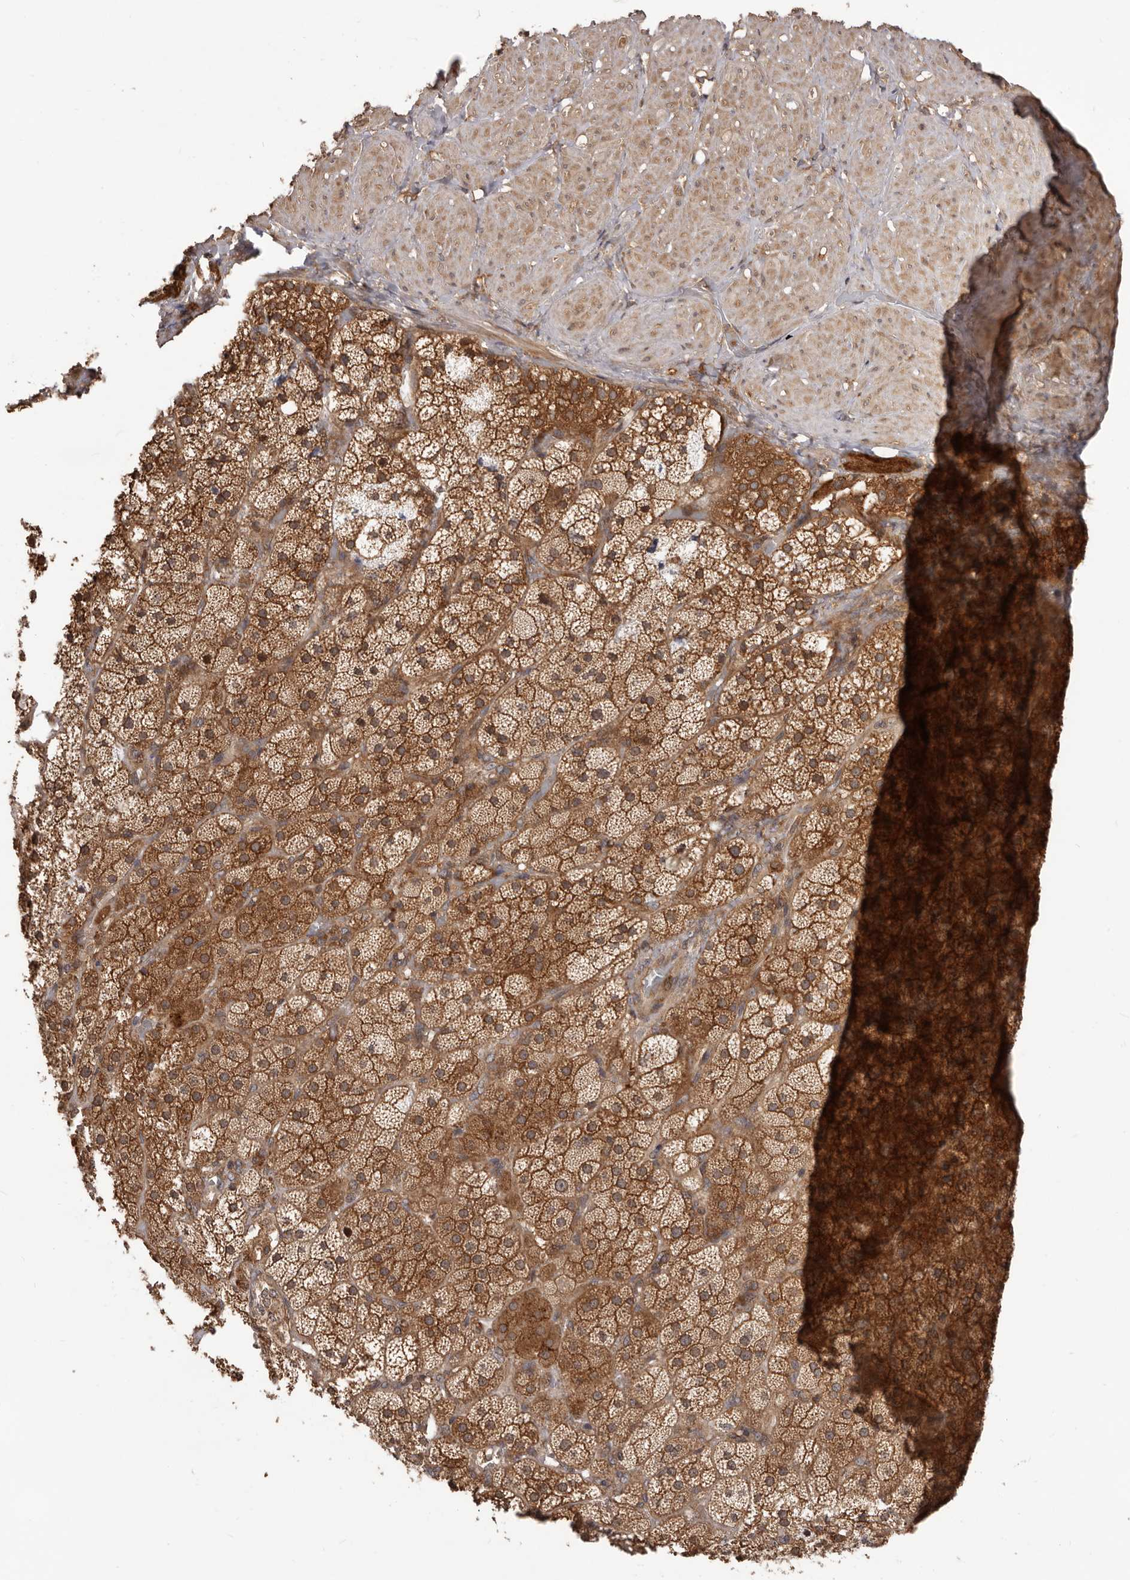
{"staining": {"intensity": "strong", "quantity": ">75%", "location": "cytoplasmic/membranous"}, "tissue": "adrenal gland", "cell_type": "Glandular cells", "image_type": "normal", "snomed": [{"axis": "morphology", "description": "Normal tissue, NOS"}, {"axis": "topography", "description": "Adrenal gland"}], "caption": "Strong cytoplasmic/membranous protein positivity is appreciated in approximately >75% of glandular cells in adrenal gland. Nuclei are stained in blue.", "gene": "HBS1L", "patient": {"sex": "male", "age": 57}}